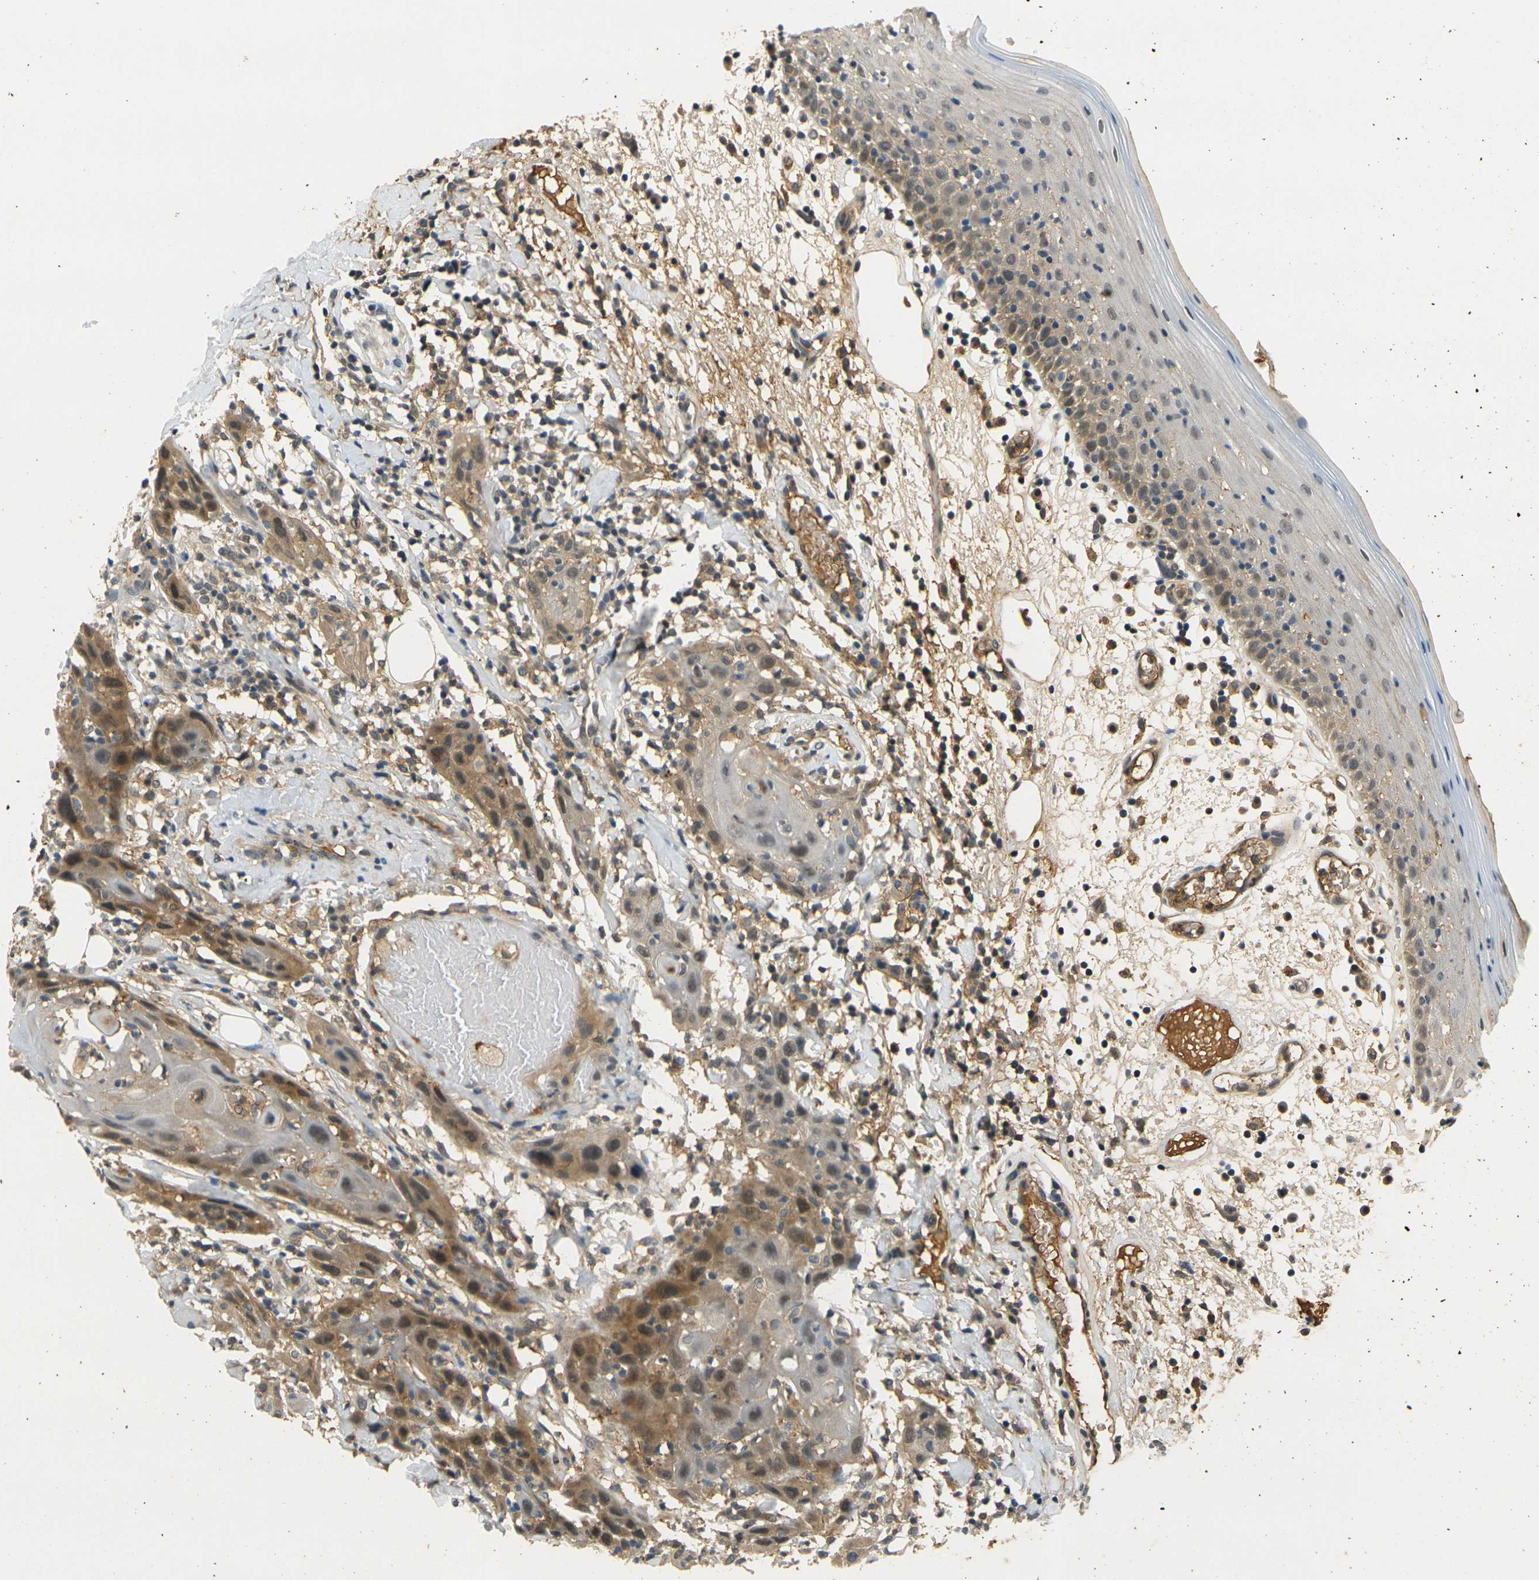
{"staining": {"intensity": "weak", "quantity": "25%-75%", "location": "cytoplasmic/membranous"}, "tissue": "oral mucosa", "cell_type": "Squamous epithelial cells", "image_type": "normal", "snomed": [{"axis": "morphology", "description": "Normal tissue, NOS"}, {"axis": "morphology", "description": "Squamous cell carcinoma, NOS"}, {"axis": "topography", "description": "Skeletal muscle"}, {"axis": "topography", "description": "Oral tissue"}], "caption": "Immunohistochemical staining of unremarkable oral mucosa demonstrates weak cytoplasmic/membranous protein positivity in about 25%-75% of squamous epithelial cells. Using DAB (brown) and hematoxylin (blue) stains, captured at high magnification using brightfield microscopy.", "gene": "PIGL", "patient": {"sex": "male", "age": 71}}